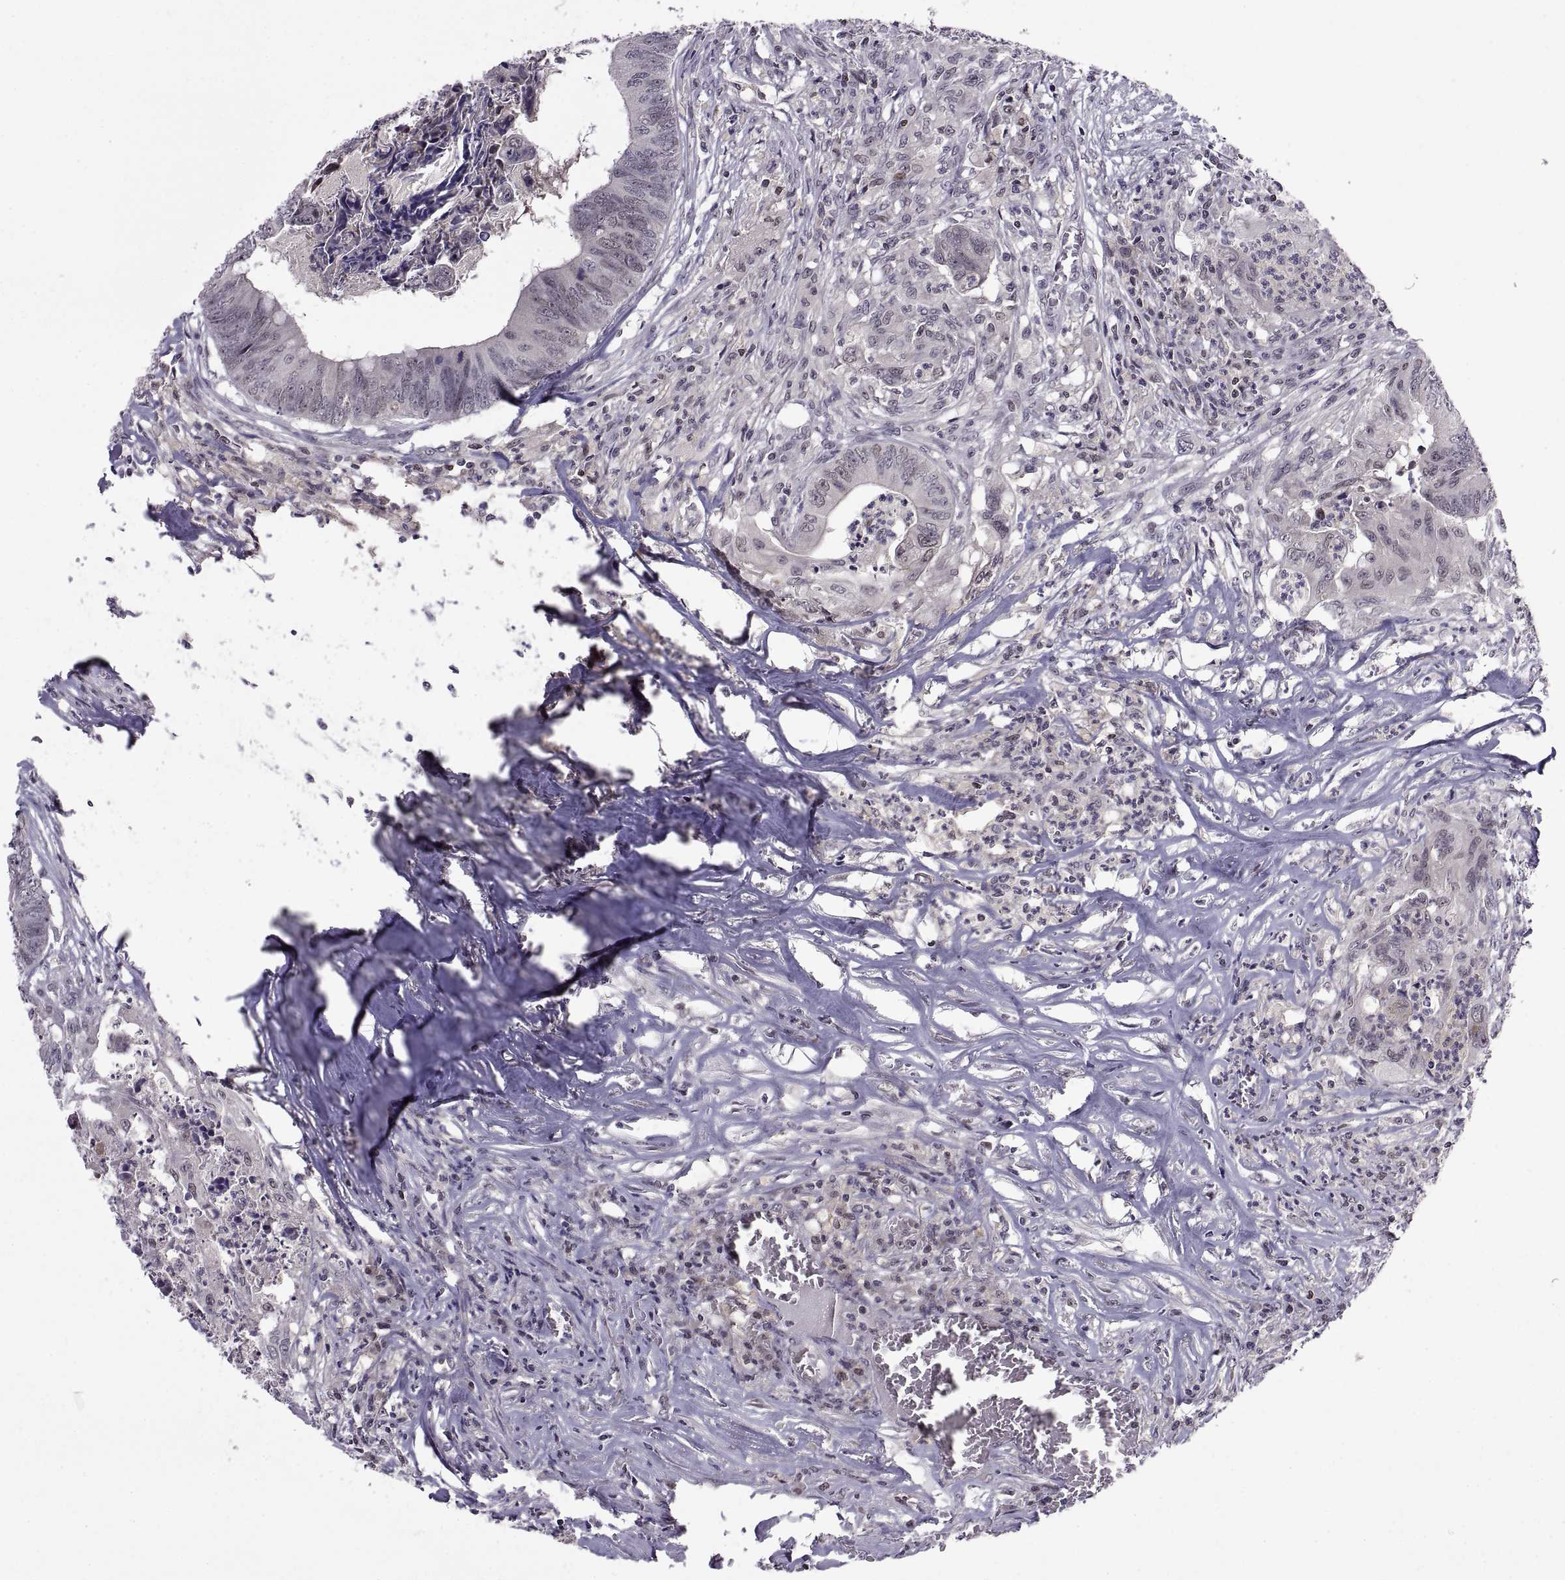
{"staining": {"intensity": "negative", "quantity": "none", "location": "none"}, "tissue": "colorectal cancer", "cell_type": "Tumor cells", "image_type": "cancer", "snomed": [{"axis": "morphology", "description": "Adenocarcinoma, NOS"}, {"axis": "topography", "description": "Colon"}], "caption": "There is no significant staining in tumor cells of colorectal cancer (adenocarcinoma).", "gene": "CHFR", "patient": {"sex": "male", "age": 84}}